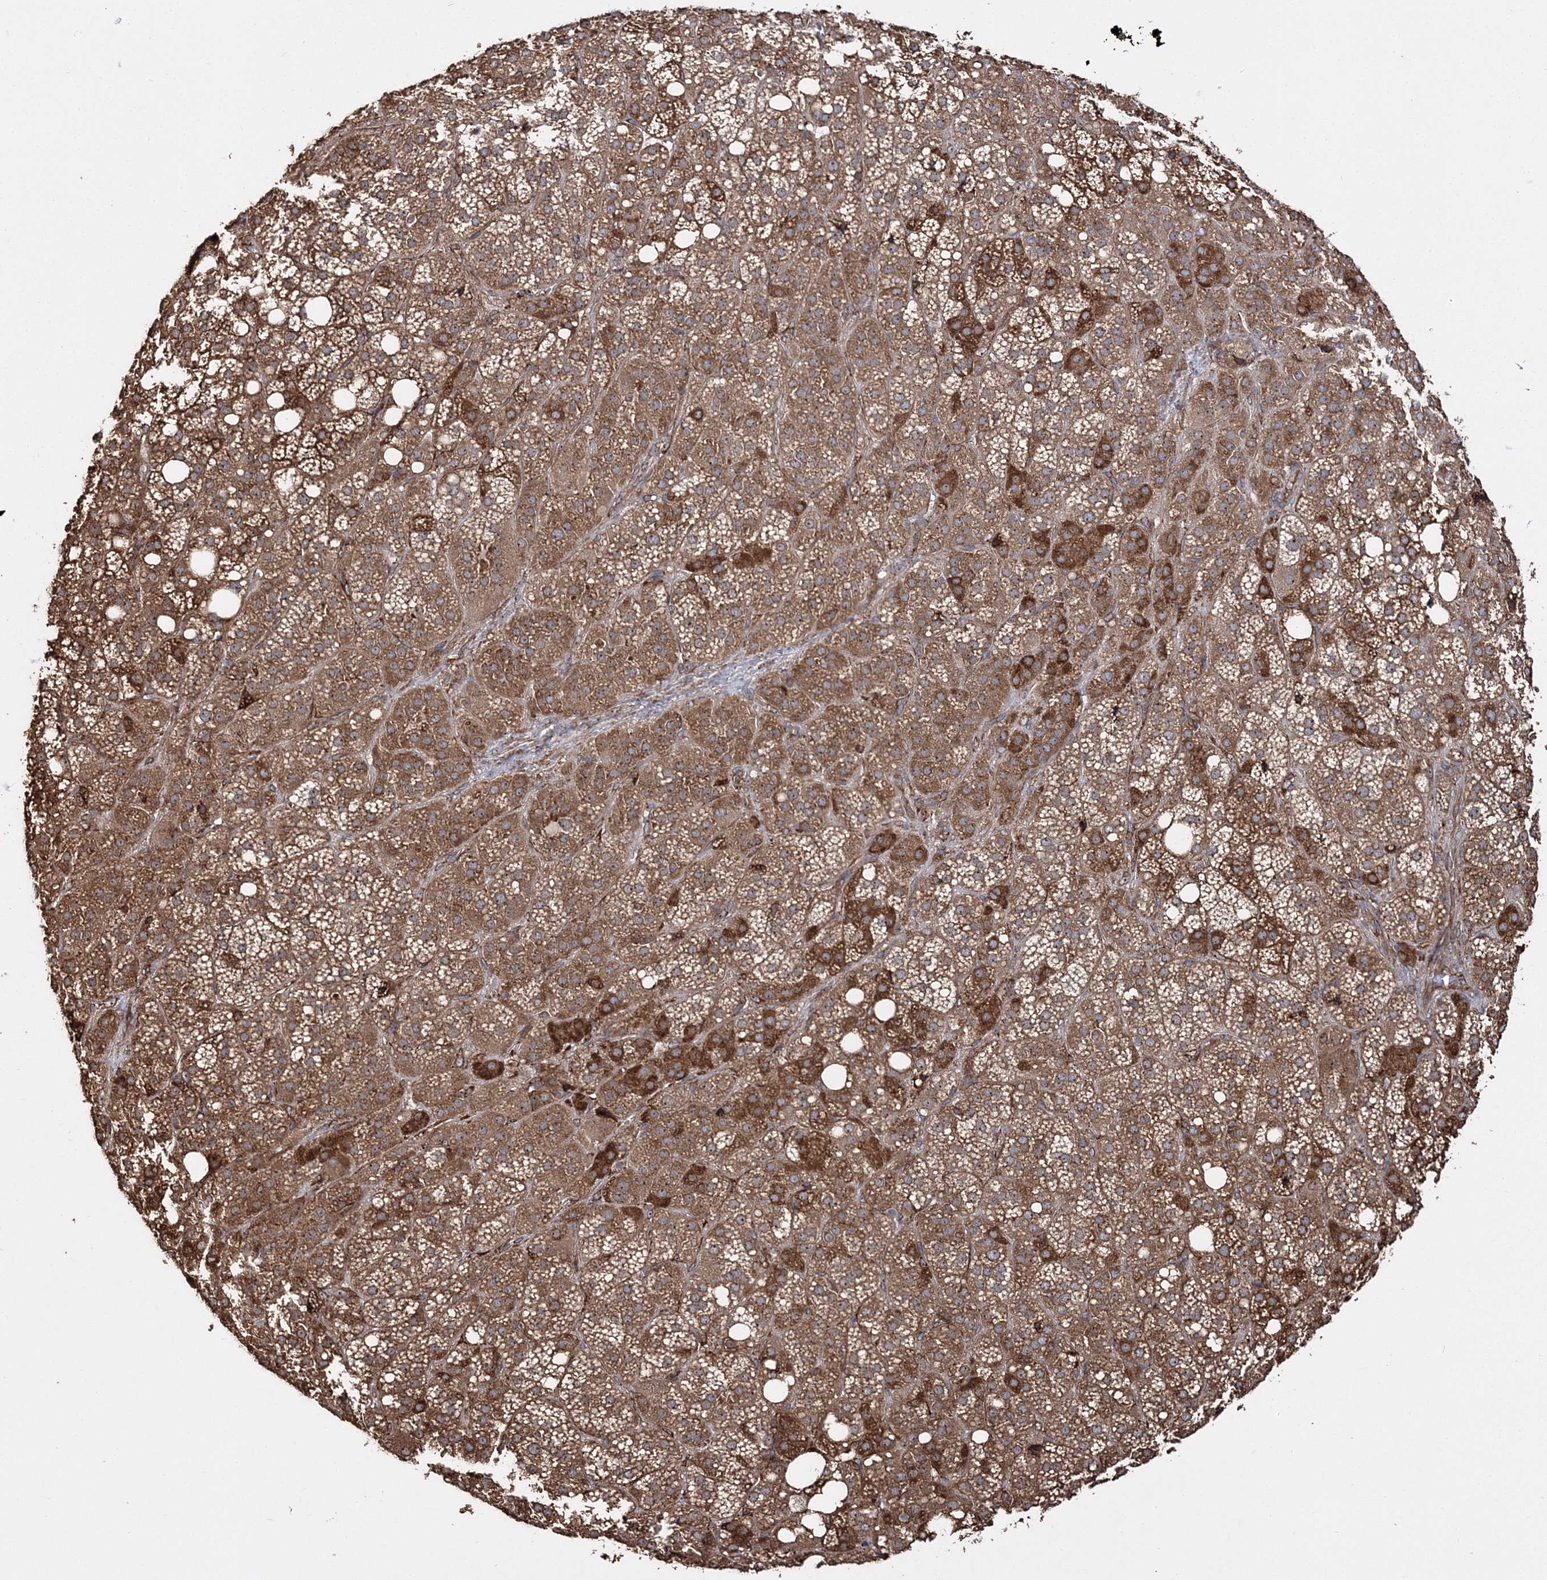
{"staining": {"intensity": "strong", "quantity": ">75%", "location": "cytoplasmic/membranous"}, "tissue": "adrenal gland", "cell_type": "Glandular cells", "image_type": "normal", "snomed": [{"axis": "morphology", "description": "Normal tissue, NOS"}, {"axis": "topography", "description": "Adrenal gland"}], "caption": "Glandular cells display high levels of strong cytoplasmic/membranous staining in about >75% of cells in normal human adrenal gland. The staining was performed using DAB to visualize the protein expression in brown, while the nuclei were stained in blue with hematoxylin (Magnification: 20x).", "gene": "SCRN3", "patient": {"sex": "female", "age": 59}}